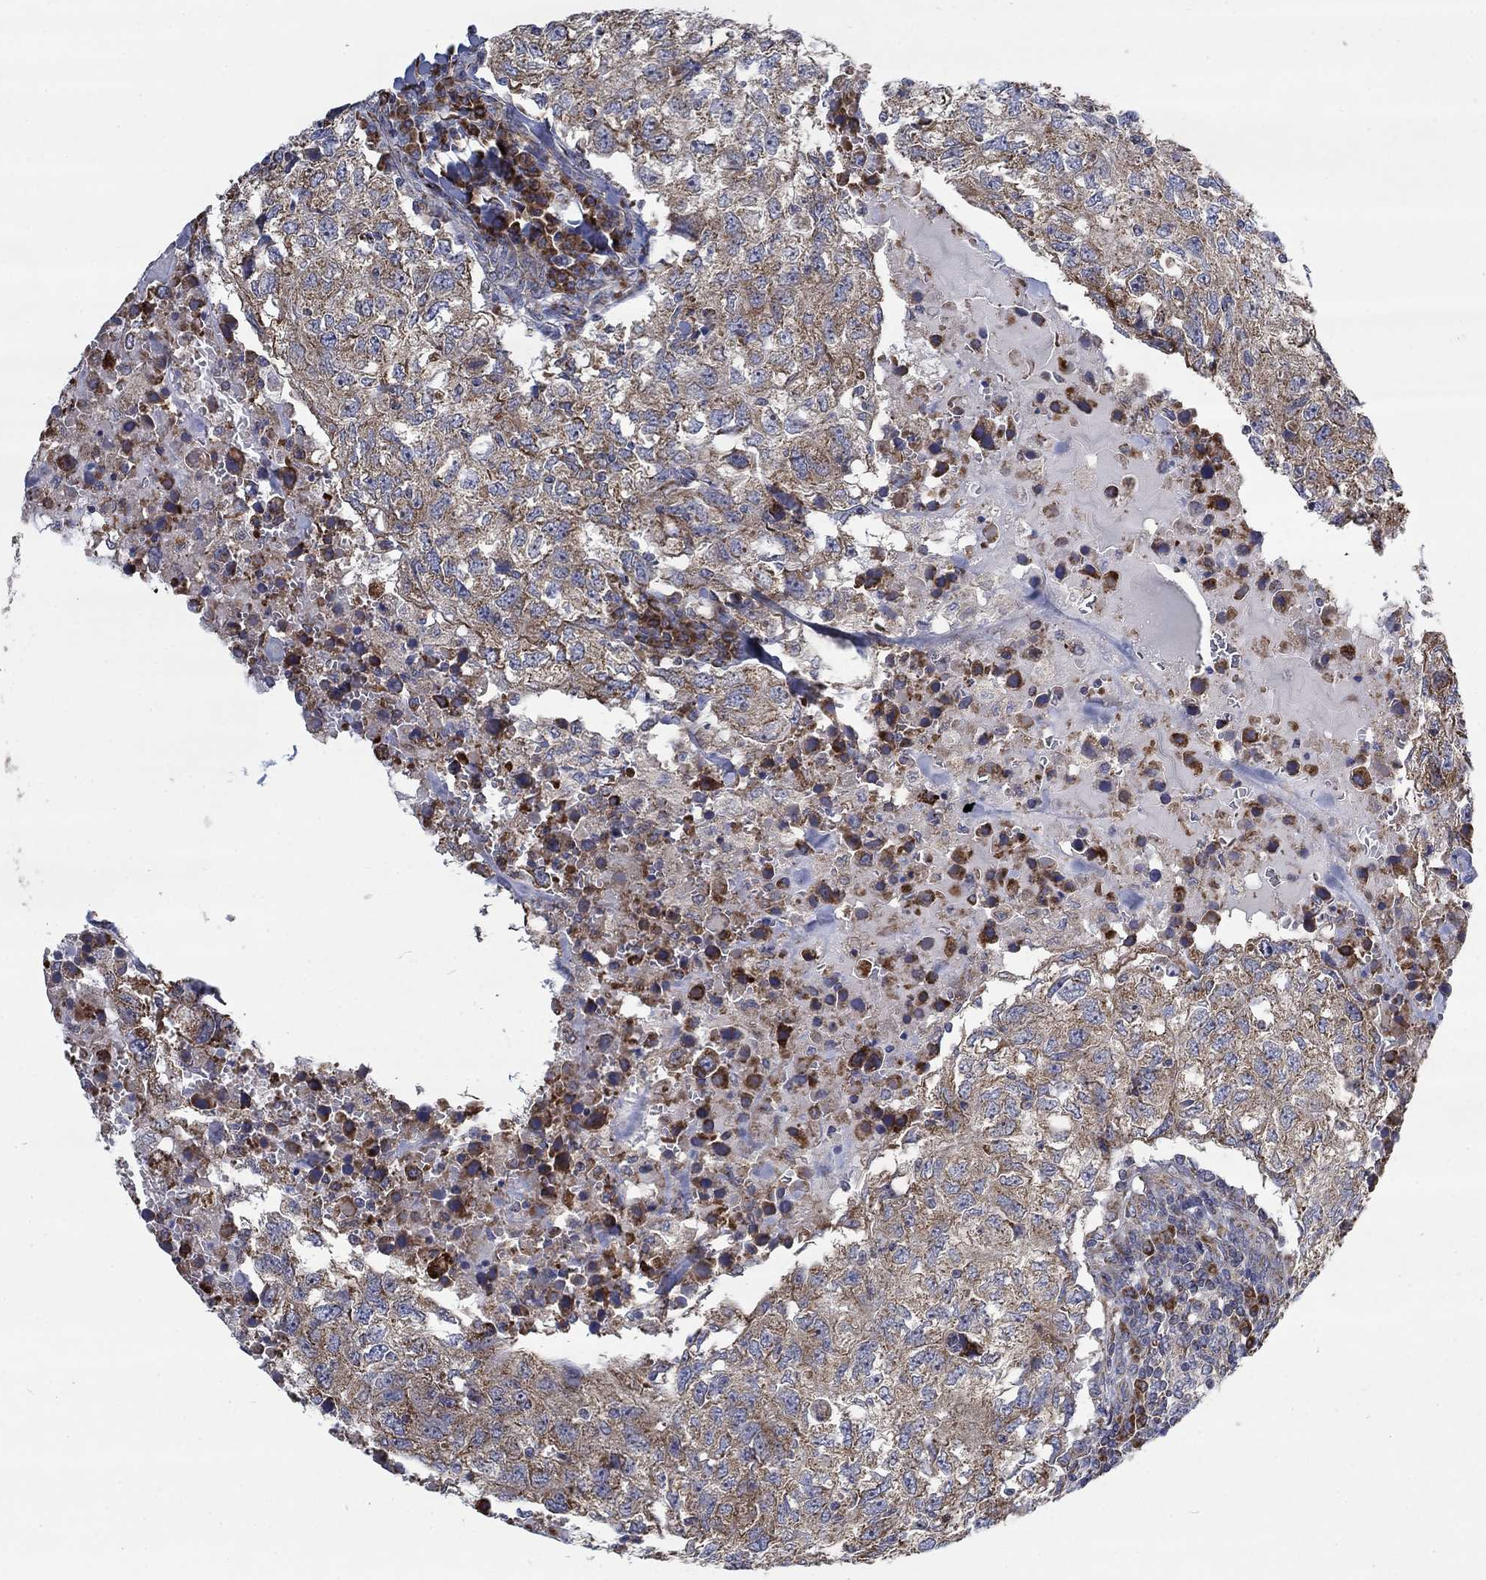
{"staining": {"intensity": "weak", "quantity": ">75%", "location": "cytoplasmic/membranous"}, "tissue": "breast cancer", "cell_type": "Tumor cells", "image_type": "cancer", "snomed": [{"axis": "morphology", "description": "Duct carcinoma"}, {"axis": "topography", "description": "Breast"}], "caption": "Infiltrating ductal carcinoma (breast) tissue reveals weak cytoplasmic/membranous expression in about >75% of tumor cells, visualized by immunohistochemistry.", "gene": "RPLP0", "patient": {"sex": "female", "age": 30}}